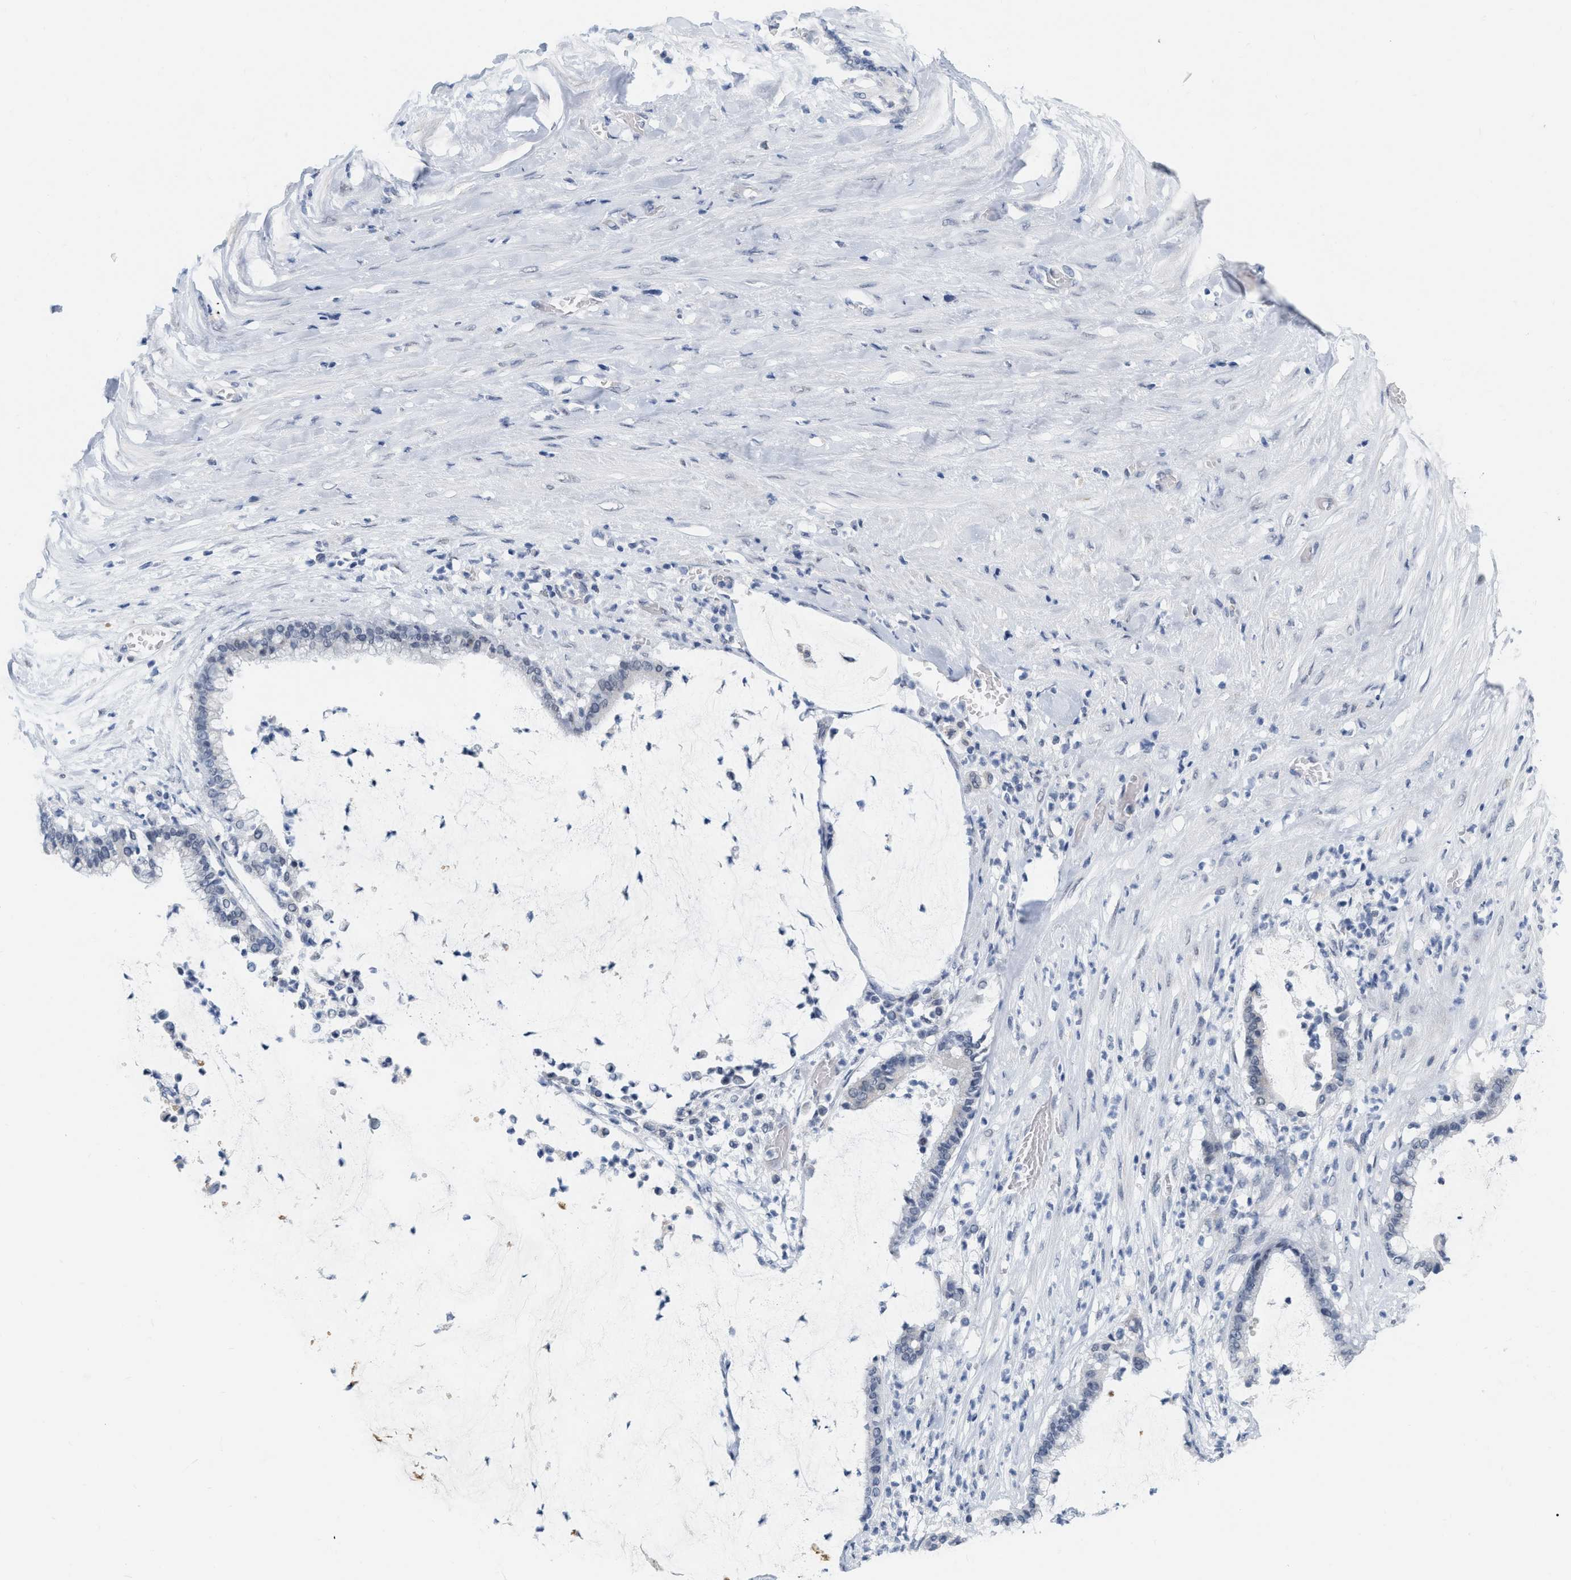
{"staining": {"intensity": "negative", "quantity": "none", "location": "none"}, "tissue": "pancreatic cancer", "cell_type": "Tumor cells", "image_type": "cancer", "snomed": [{"axis": "morphology", "description": "Adenocarcinoma, NOS"}, {"axis": "topography", "description": "Pancreas"}], "caption": "High magnification brightfield microscopy of pancreatic cancer stained with DAB (3,3'-diaminobenzidine) (brown) and counterstained with hematoxylin (blue): tumor cells show no significant staining.", "gene": "XIRP1", "patient": {"sex": "male", "age": 41}}